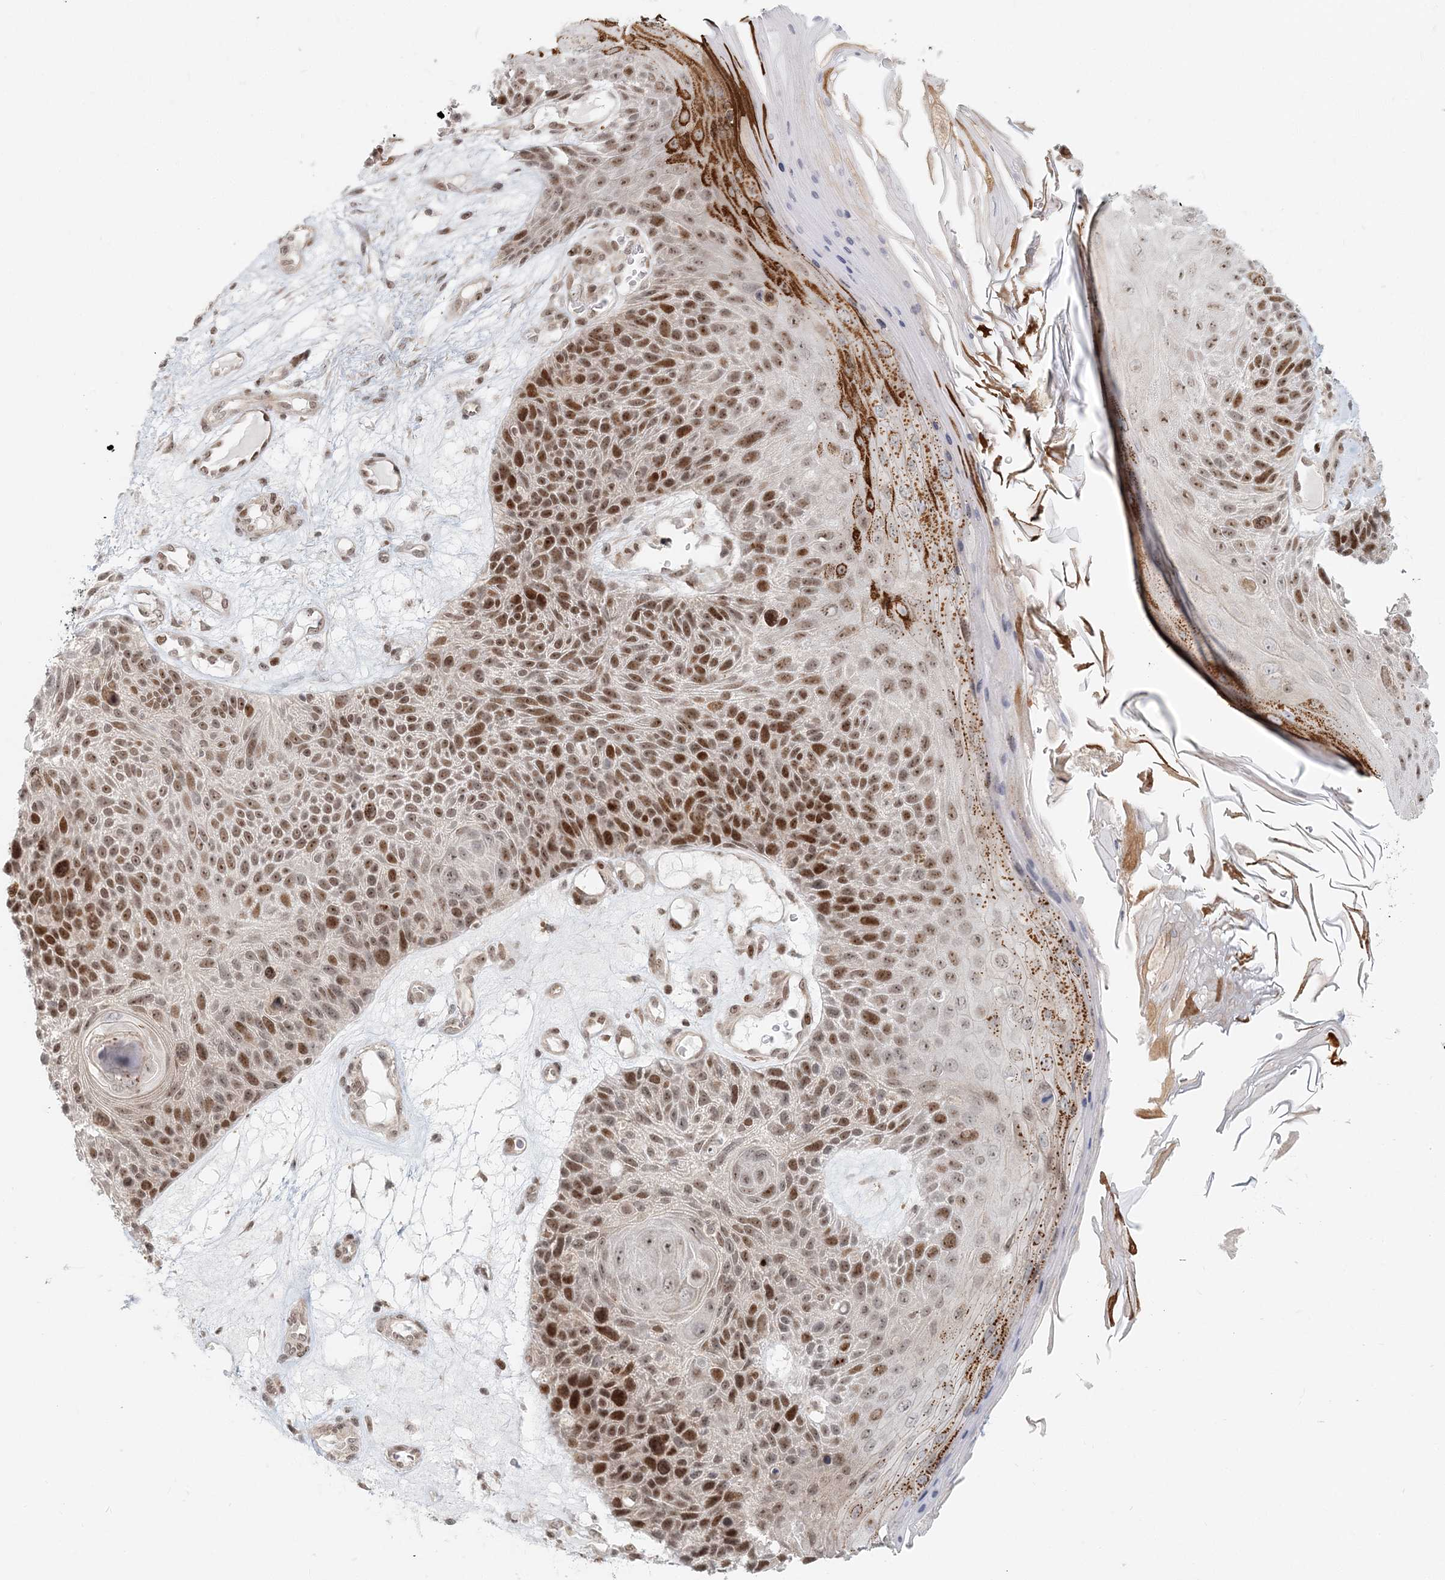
{"staining": {"intensity": "moderate", "quantity": ">75%", "location": "nuclear"}, "tissue": "skin cancer", "cell_type": "Tumor cells", "image_type": "cancer", "snomed": [{"axis": "morphology", "description": "Squamous cell carcinoma, NOS"}, {"axis": "topography", "description": "Skin"}], "caption": "Skin cancer was stained to show a protein in brown. There is medium levels of moderate nuclear staining in approximately >75% of tumor cells.", "gene": "BAZ1B", "patient": {"sex": "female", "age": 88}}